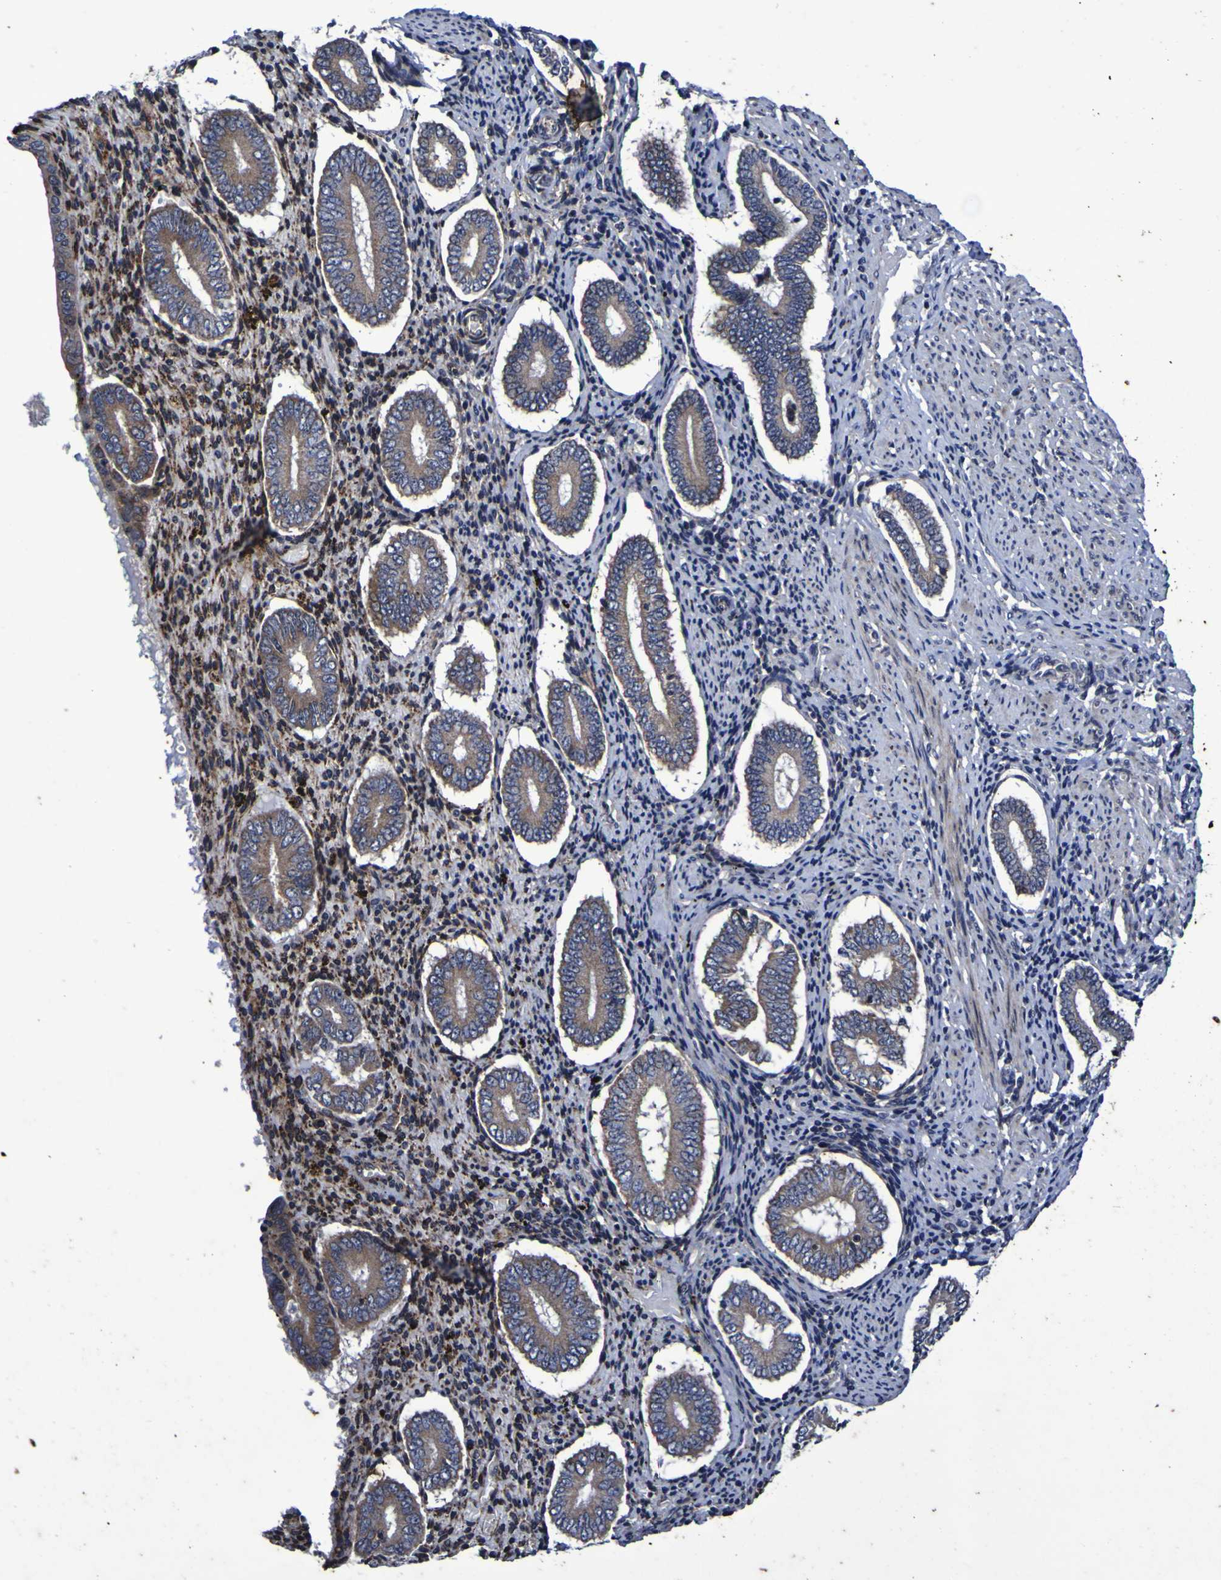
{"staining": {"intensity": "moderate", "quantity": "25%-75%", "location": "cytoplasmic/membranous"}, "tissue": "endometrium", "cell_type": "Cells in endometrial stroma", "image_type": "normal", "snomed": [{"axis": "morphology", "description": "Normal tissue, NOS"}, {"axis": "topography", "description": "Endometrium"}], "caption": "The photomicrograph displays a brown stain indicating the presence of a protein in the cytoplasmic/membranous of cells in endometrial stroma in endometrium.", "gene": "P3H1", "patient": {"sex": "female", "age": 42}}